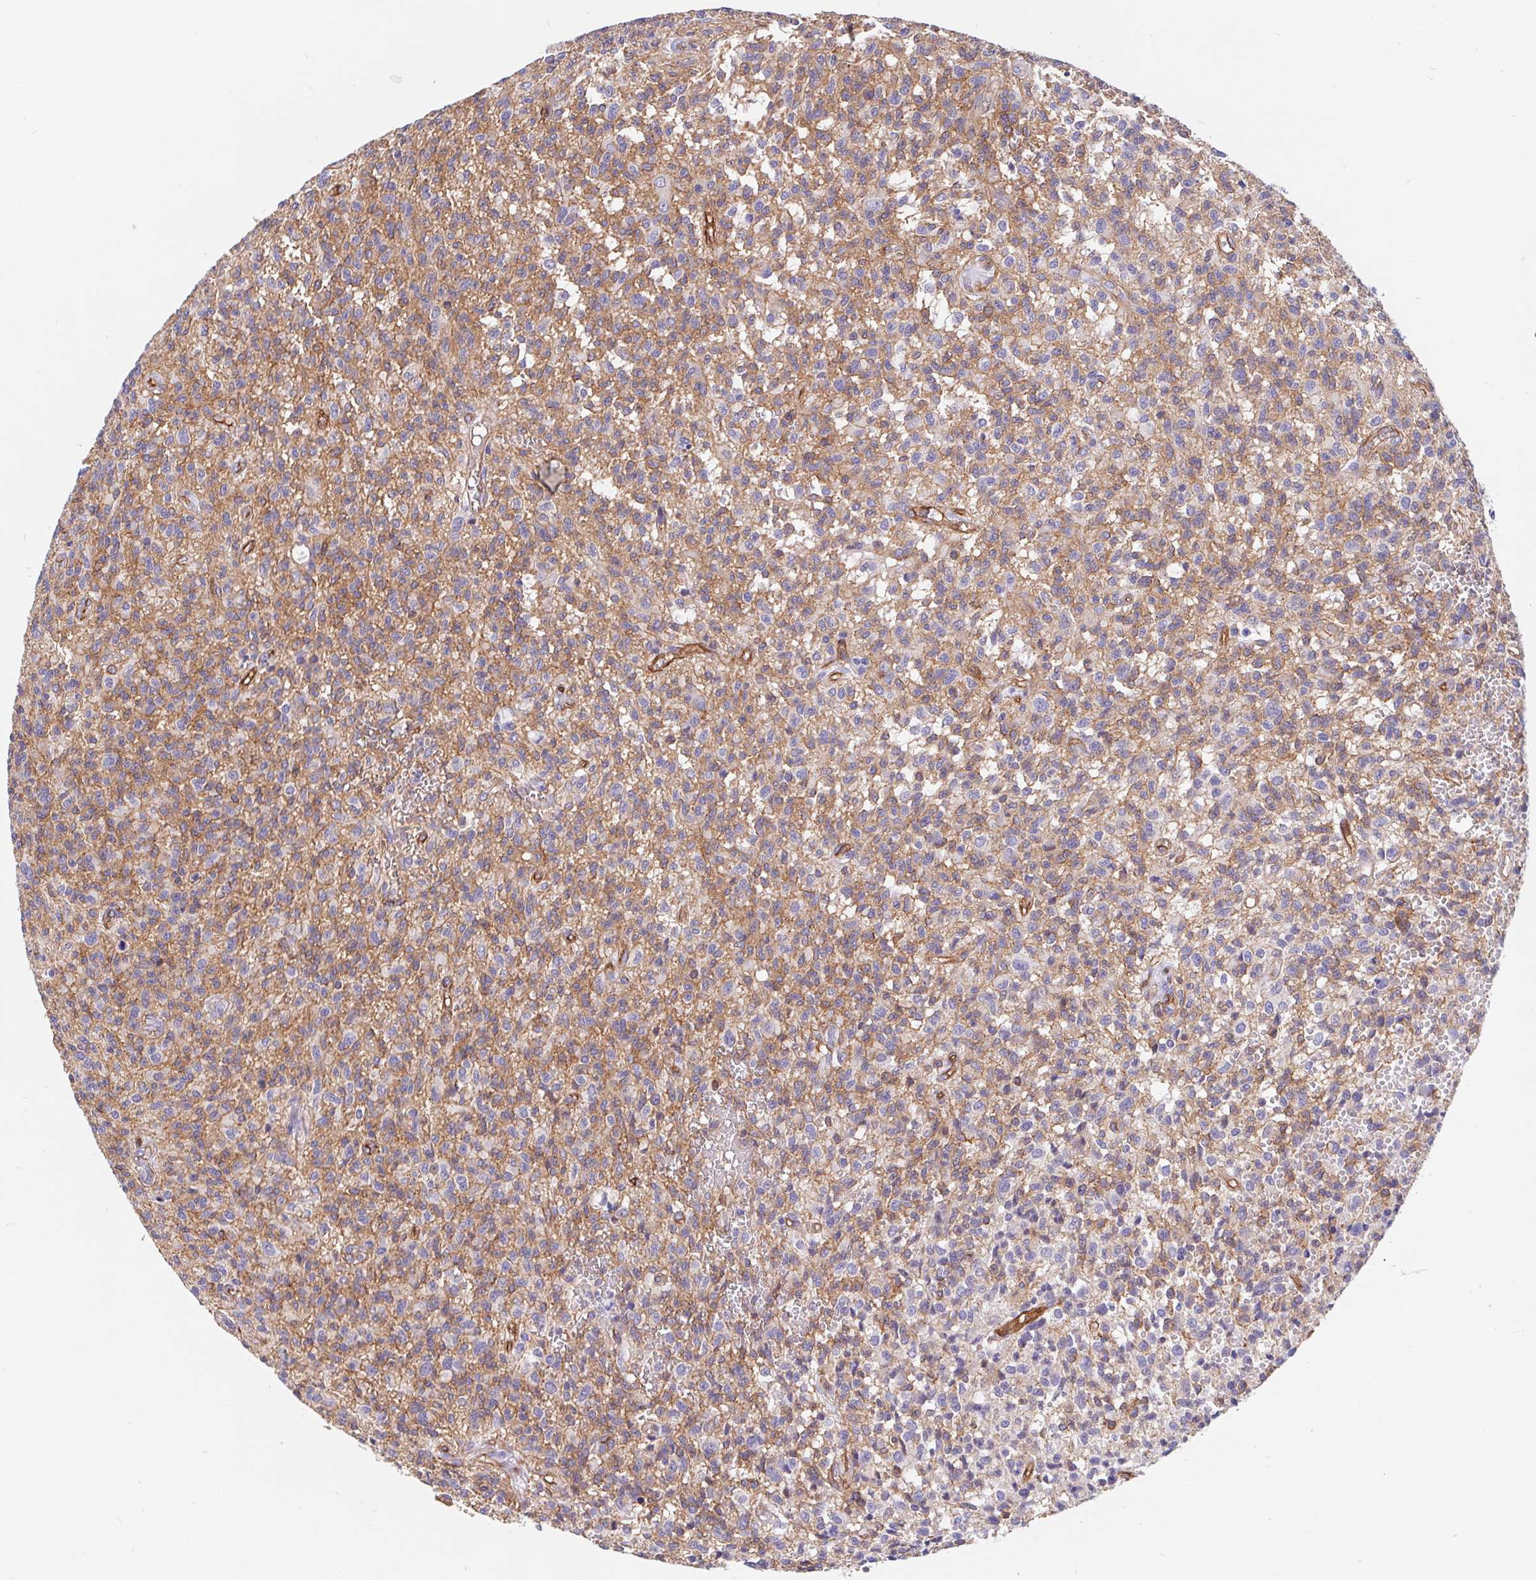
{"staining": {"intensity": "weak", "quantity": "<25%", "location": "cytoplasmic/membranous"}, "tissue": "glioma", "cell_type": "Tumor cells", "image_type": "cancer", "snomed": [{"axis": "morphology", "description": "Glioma, malignant, Low grade"}, {"axis": "topography", "description": "Brain"}], "caption": "Immunohistochemistry image of glioma stained for a protein (brown), which shows no staining in tumor cells.", "gene": "LIMCH1", "patient": {"sex": "male", "age": 64}}